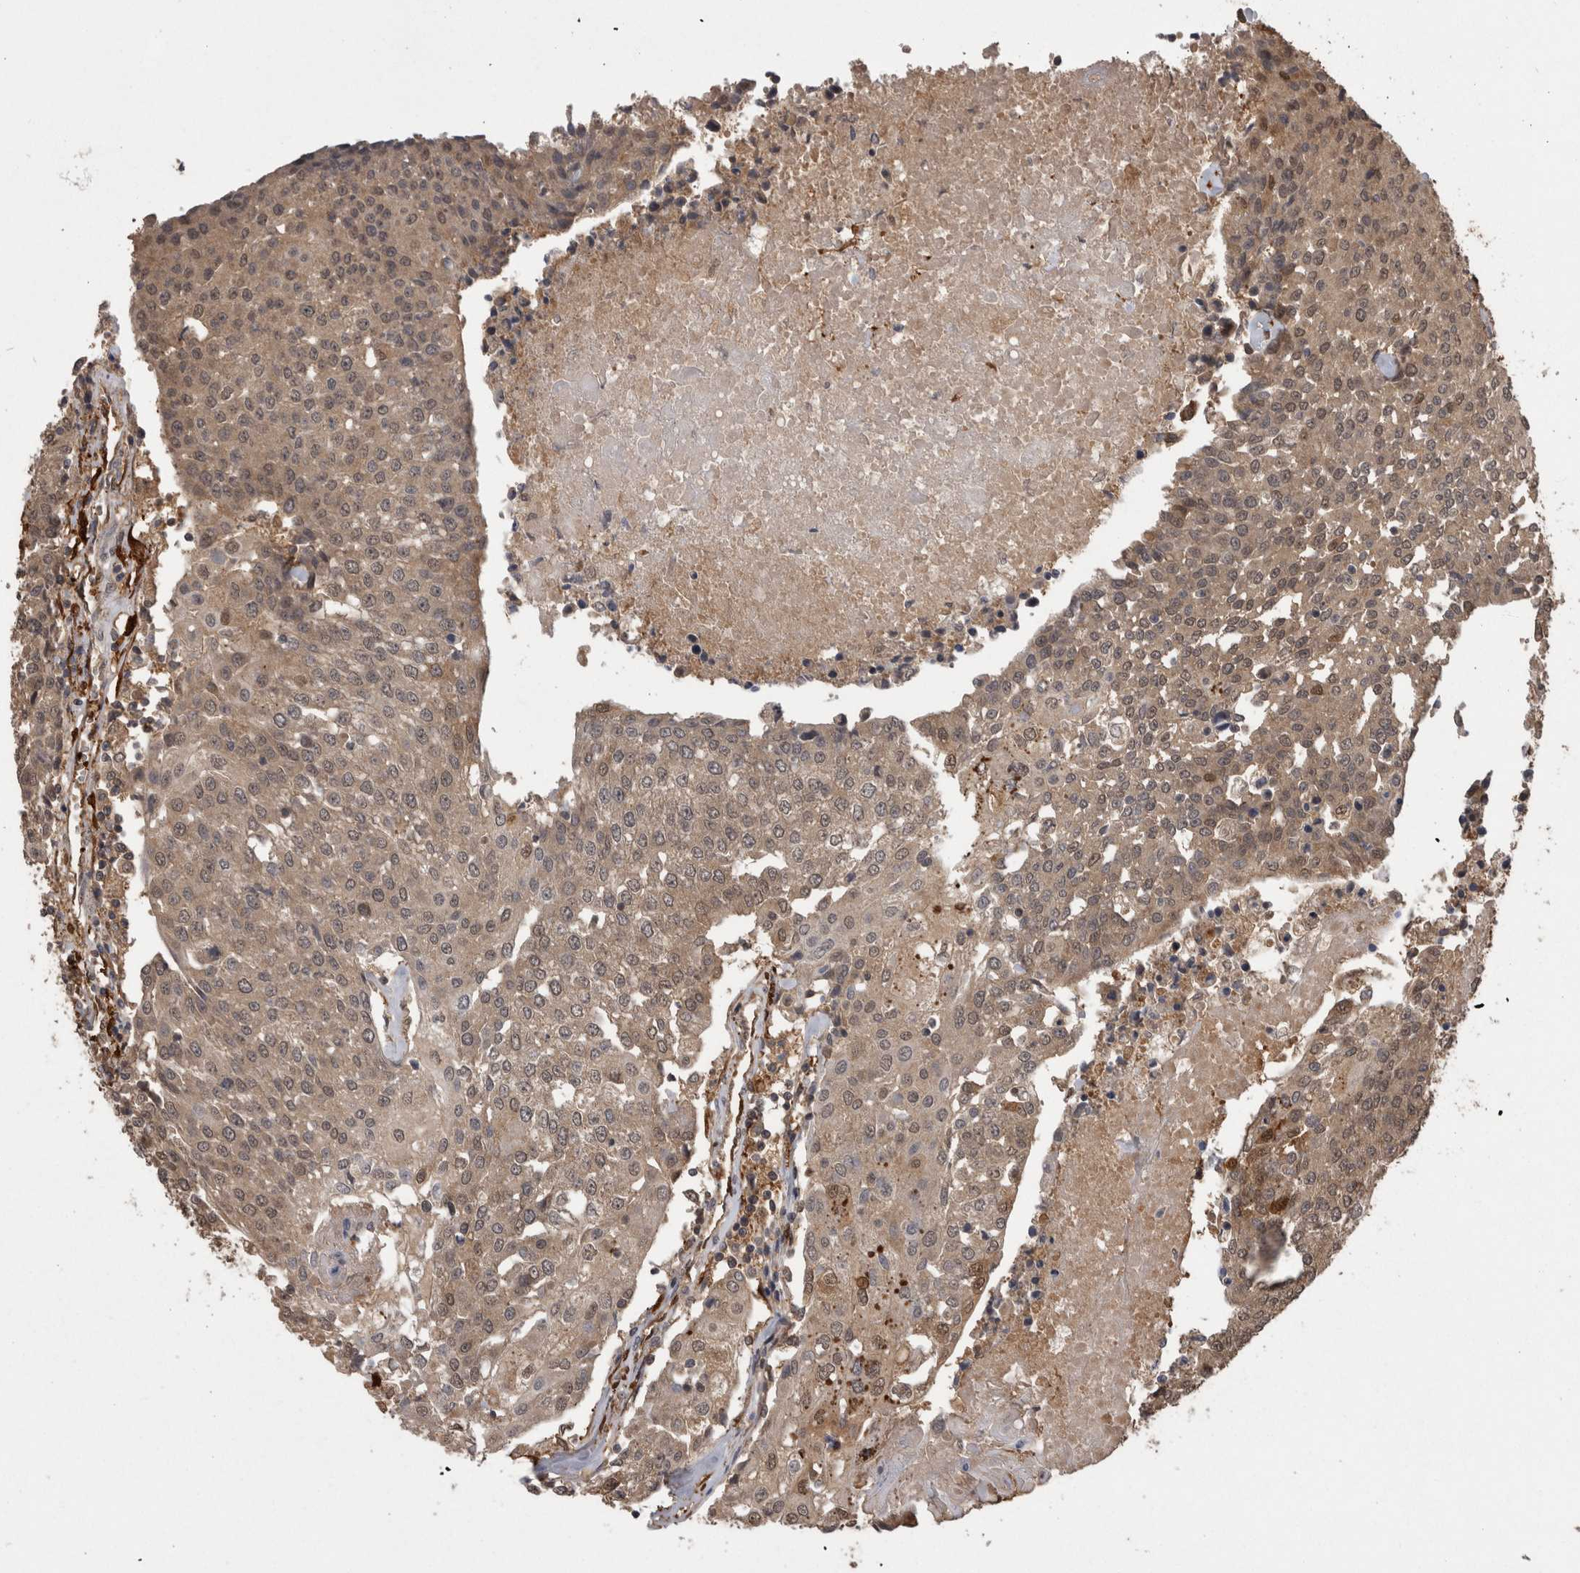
{"staining": {"intensity": "weak", "quantity": ">75%", "location": "cytoplasmic/membranous"}, "tissue": "urothelial cancer", "cell_type": "Tumor cells", "image_type": "cancer", "snomed": [{"axis": "morphology", "description": "Urothelial carcinoma, High grade"}, {"axis": "topography", "description": "Urinary bladder"}], "caption": "Human urothelial cancer stained with a protein marker demonstrates weak staining in tumor cells.", "gene": "LXN", "patient": {"sex": "female", "age": 85}}